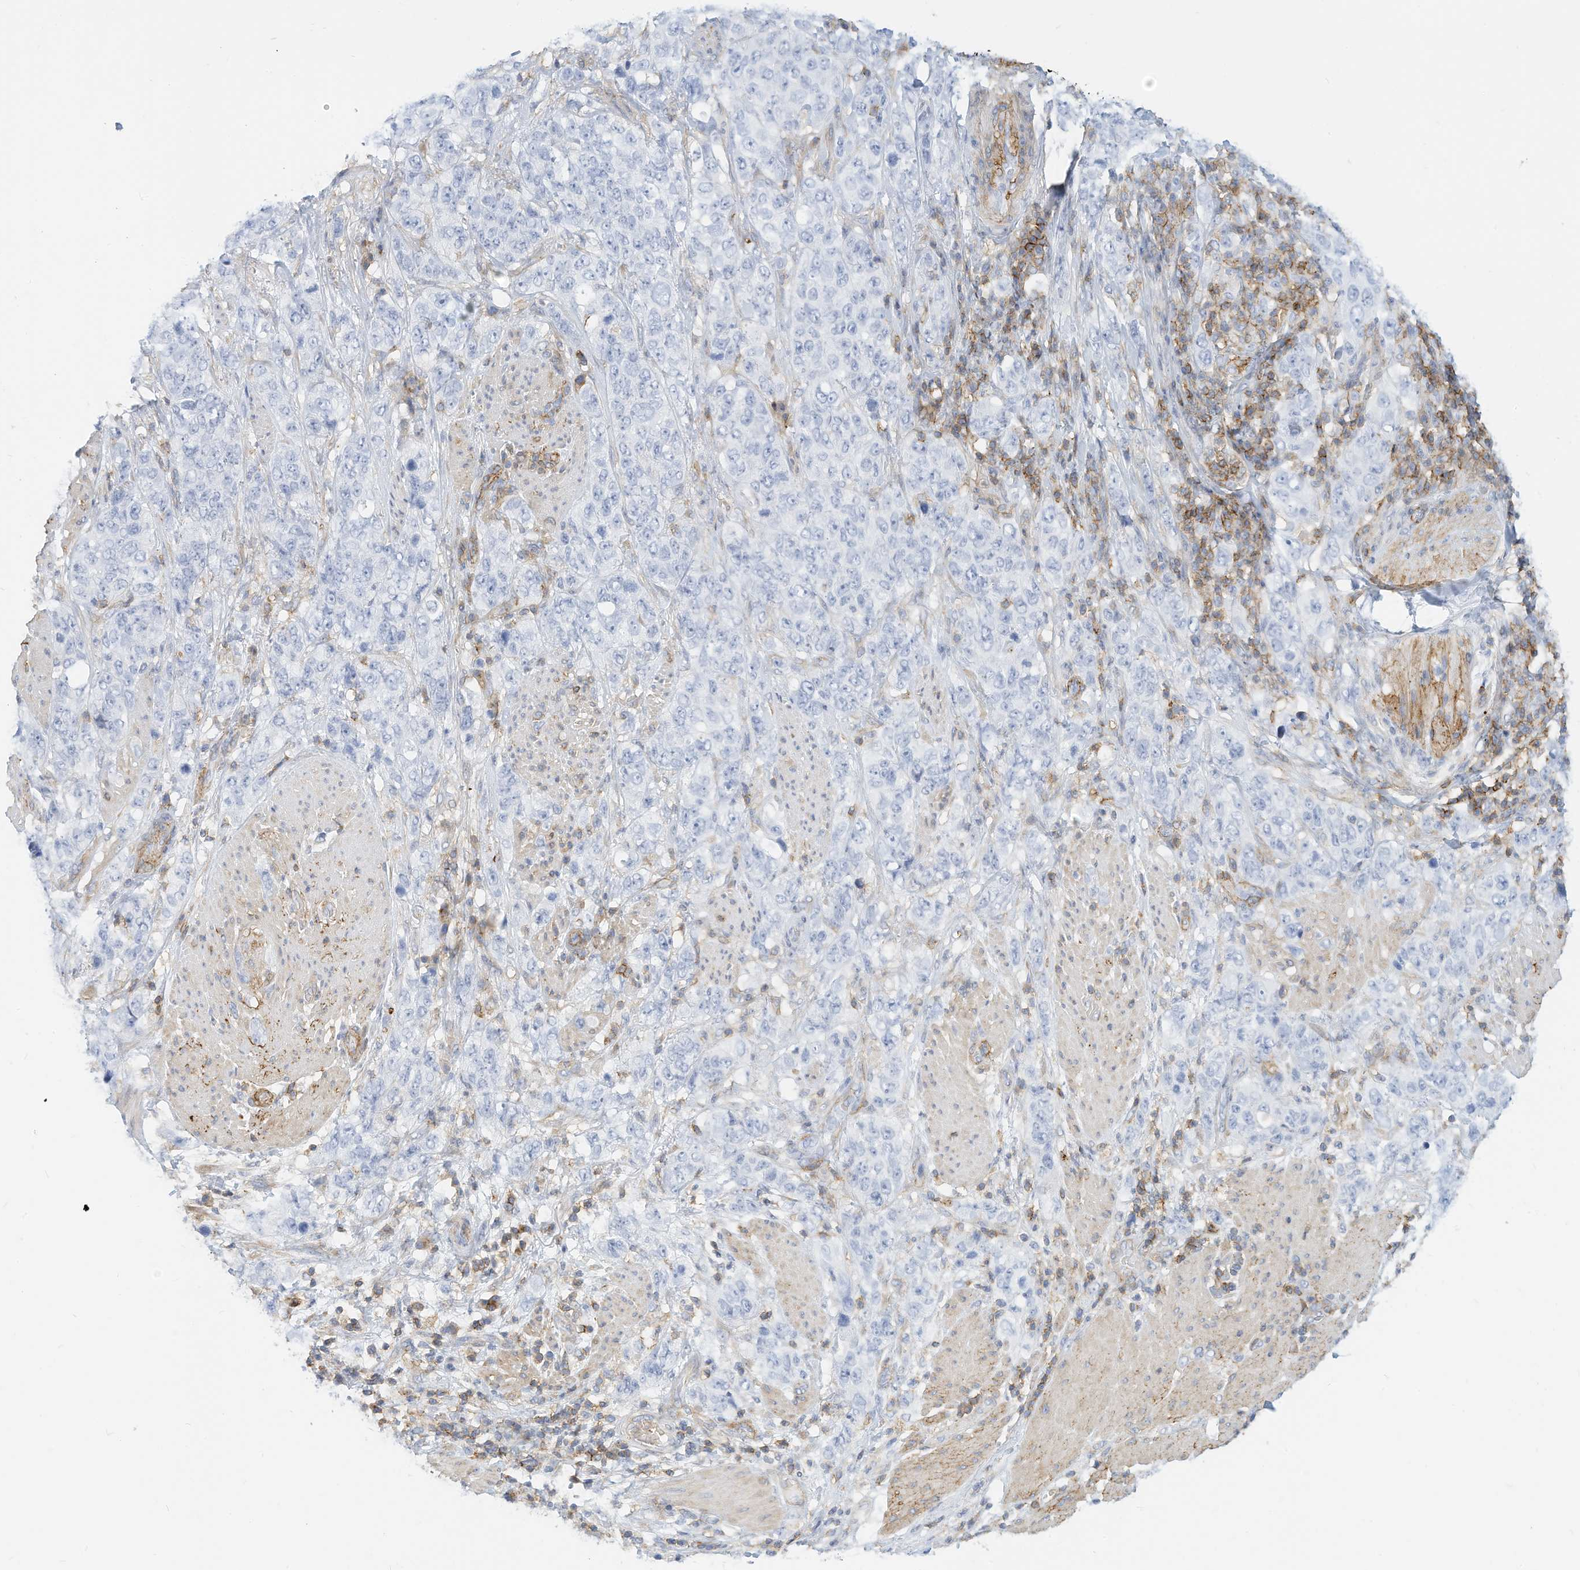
{"staining": {"intensity": "negative", "quantity": "none", "location": "none"}, "tissue": "stomach cancer", "cell_type": "Tumor cells", "image_type": "cancer", "snomed": [{"axis": "morphology", "description": "Adenocarcinoma, NOS"}, {"axis": "topography", "description": "Stomach"}], "caption": "Immunohistochemical staining of stomach cancer shows no significant expression in tumor cells. The staining was performed using DAB to visualize the protein expression in brown, while the nuclei were stained in blue with hematoxylin (Magnification: 20x).", "gene": "TXNDC9", "patient": {"sex": "male", "age": 48}}